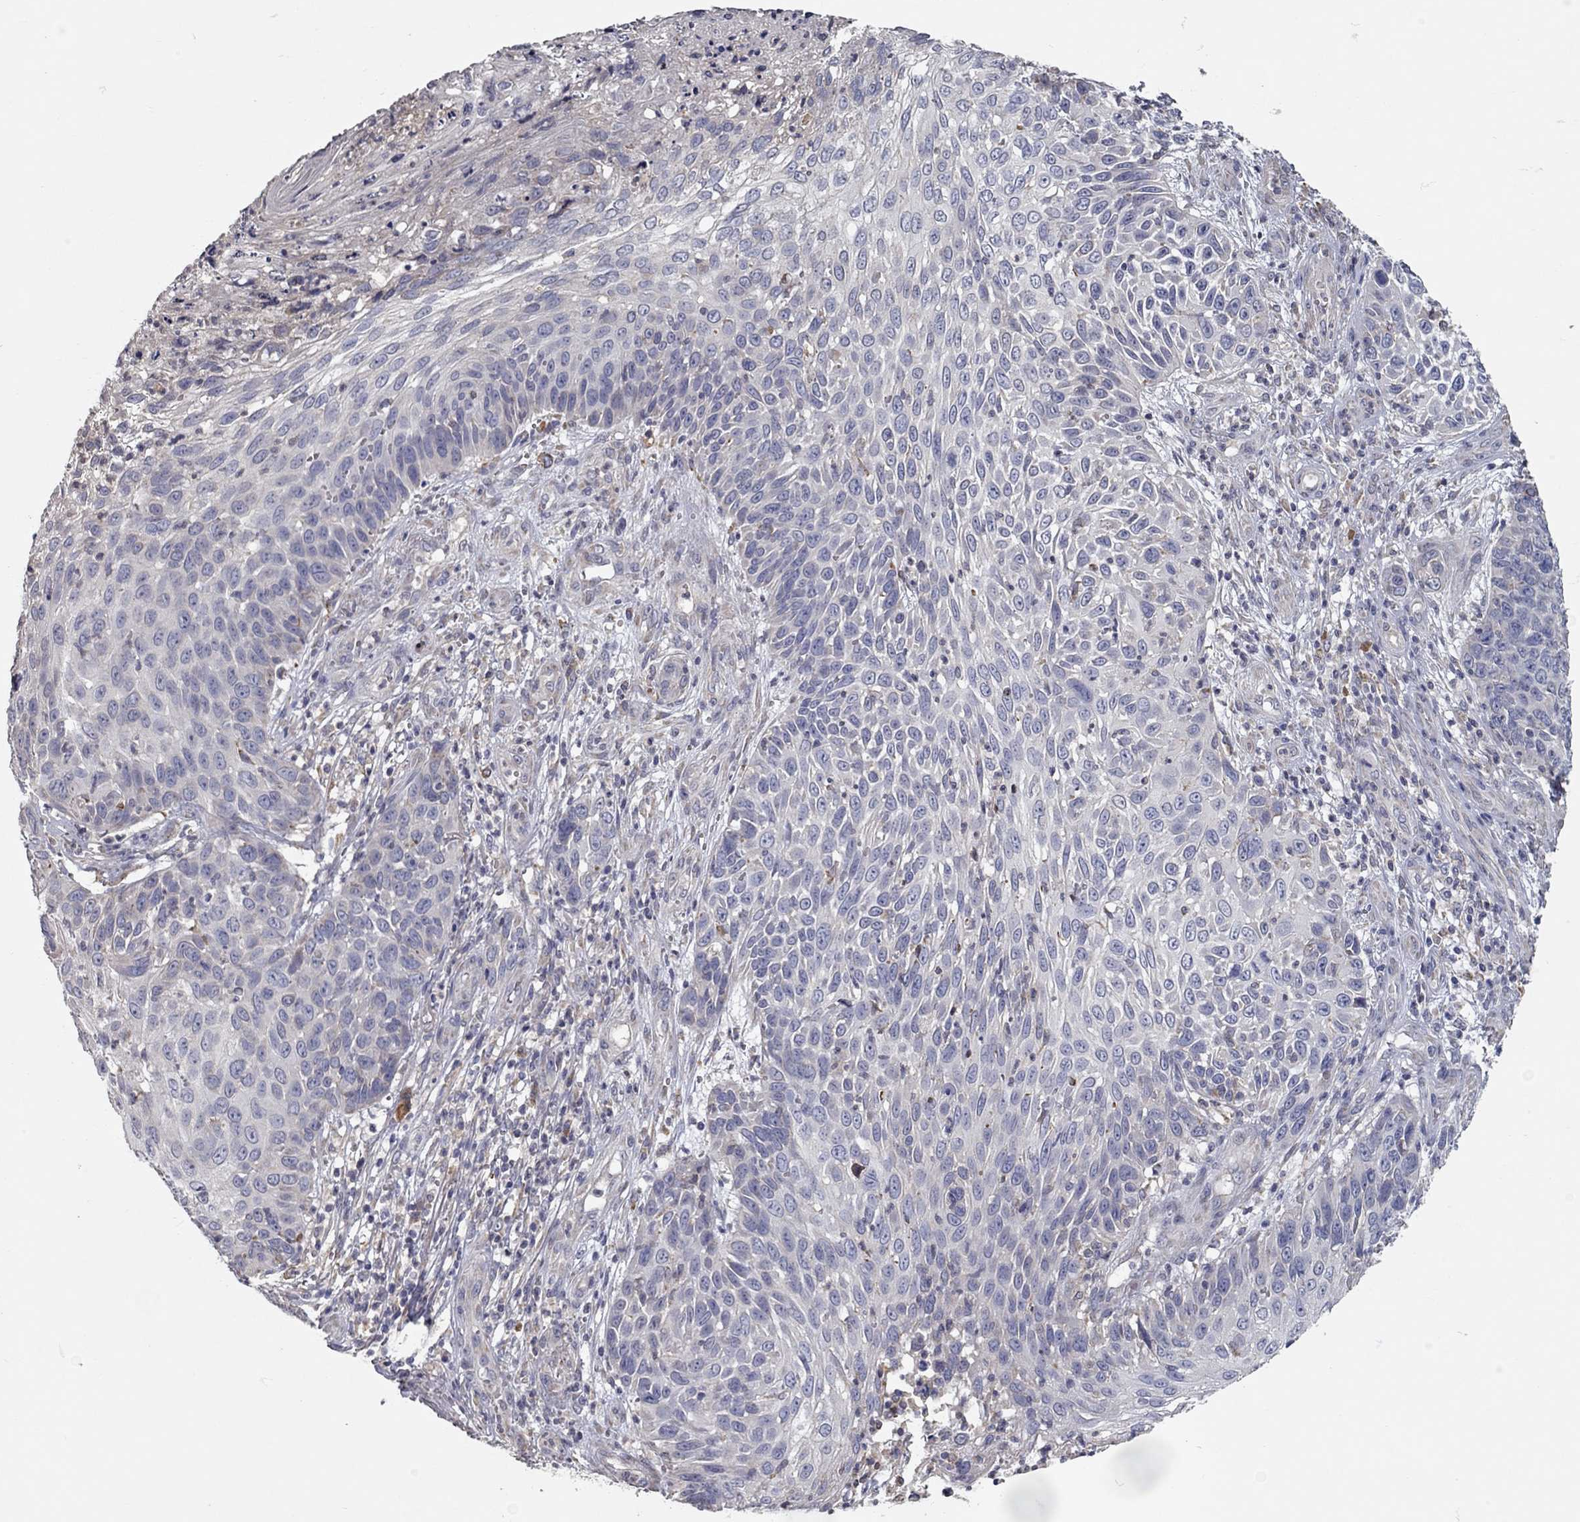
{"staining": {"intensity": "negative", "quantity": "none", "location": "none"}, "tissue": "skin cancer", "cell_type": "Tumor cells", "image_type": "cancer", "snomed": [{"axis": "morphology", "description": "Squamous cell carcinoma, NOS"}, {"axis": "topography", "description": "Skin"}], "caption": "Human skin cancer stained for a protein using immunohistochemistry (IHC) exhibits no expression in tumor cells.", "gene": "XAGE2", "patient": {"sex": "male", "age": 92}}